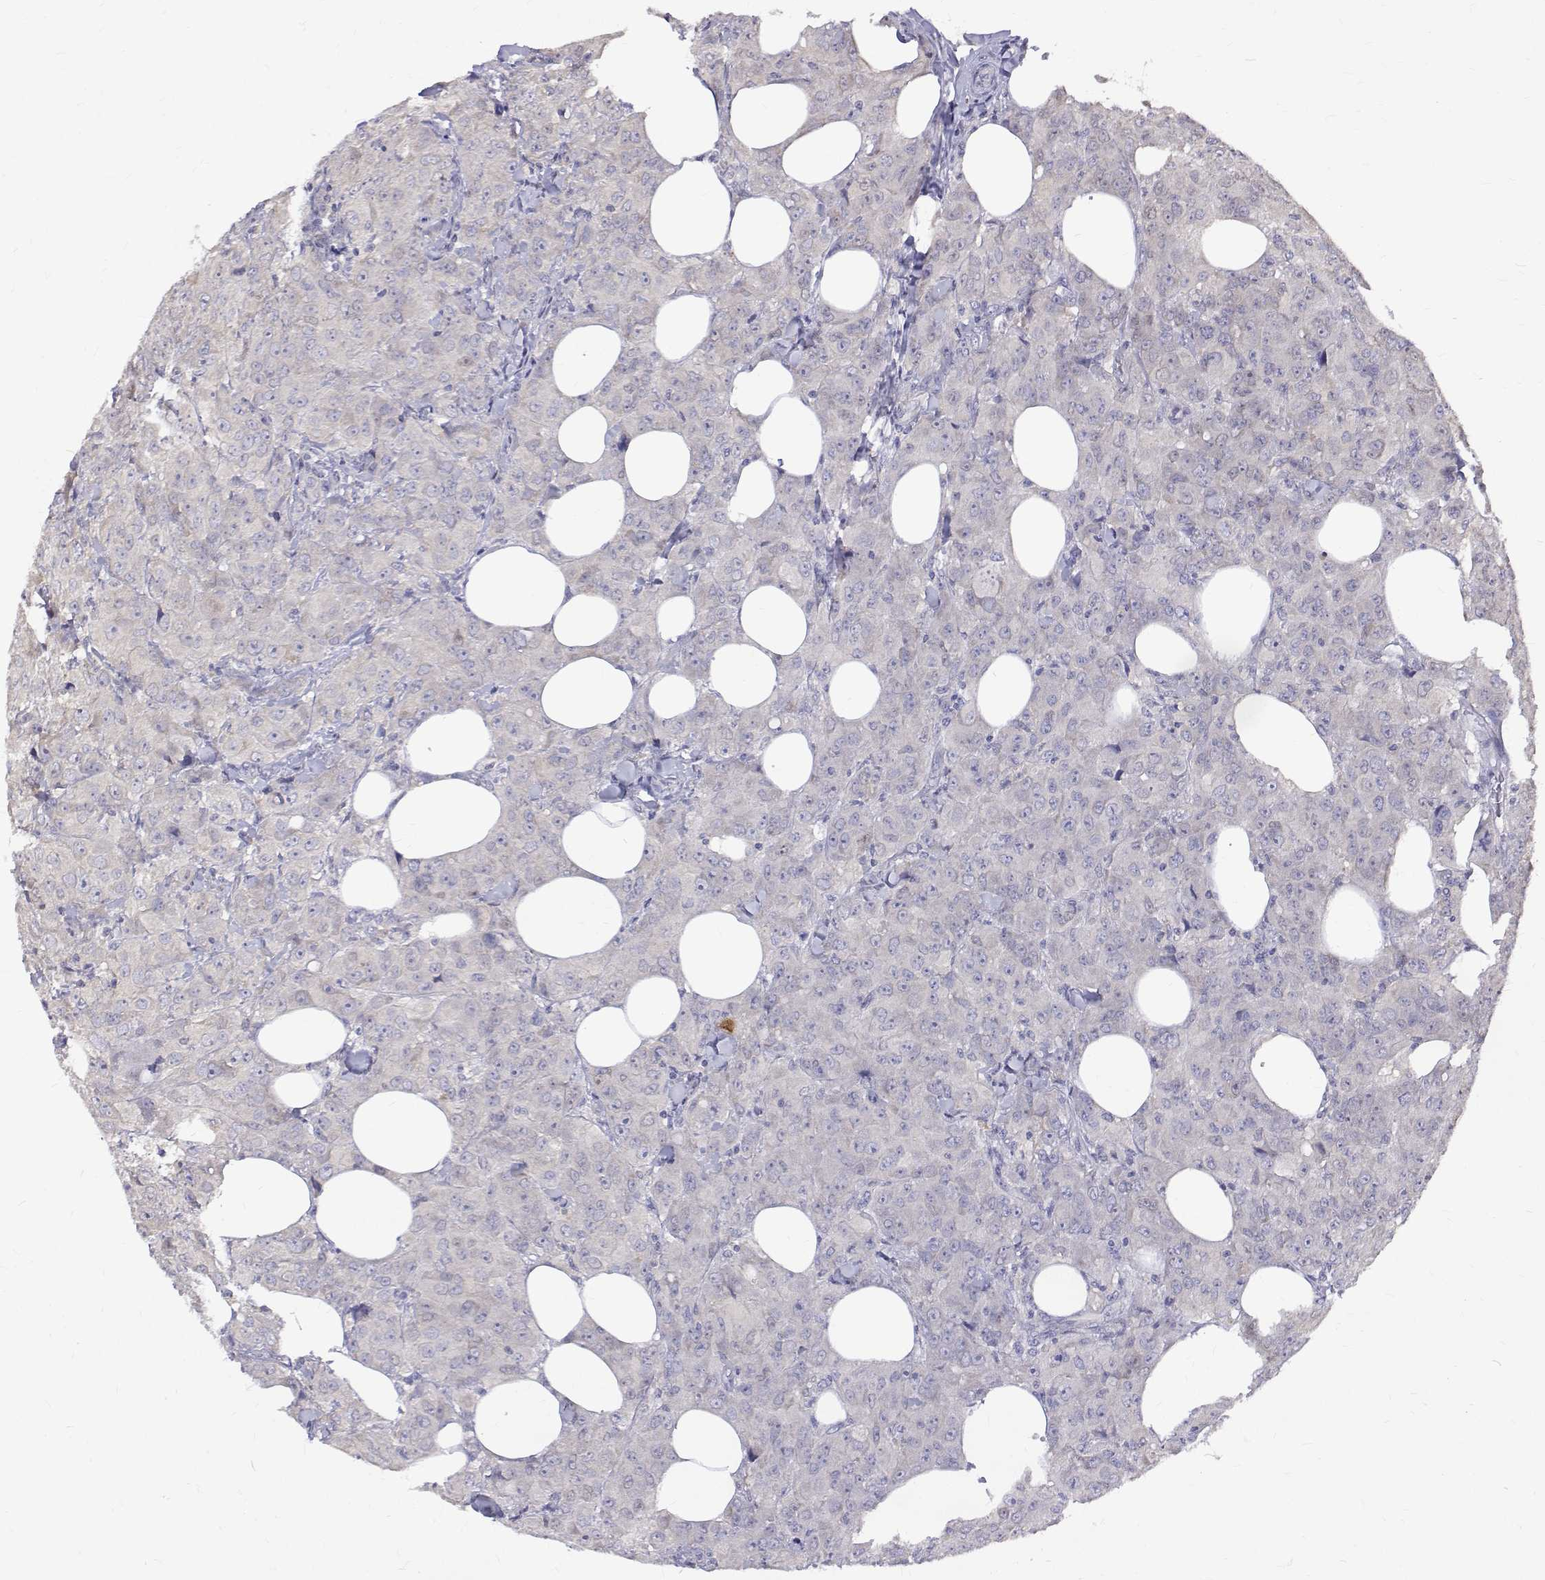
{"staining": {"intensity": "negative", "quantity": "none", "location": "none"}, "tissue": "breast cancer", "cell_type": "Tumor cells", "image_type": "cancer", "snomed": [{"axis": "morphology", "description": "Normal tissue, NOS"}, {"axis": "morphology", "description": "Duct carcinoma"}, {"axis": "topography", "description": "Breast"}], "caption": "This micrograph is of invasive ductal carcinoma (breast) stained with immunohistochemistry to label a protein in brown with the nuclei are counter-stained blue. There is no expression in tumor cells.", "gene": "PADI1", "patient": {"sex": "female", "age": 43}}